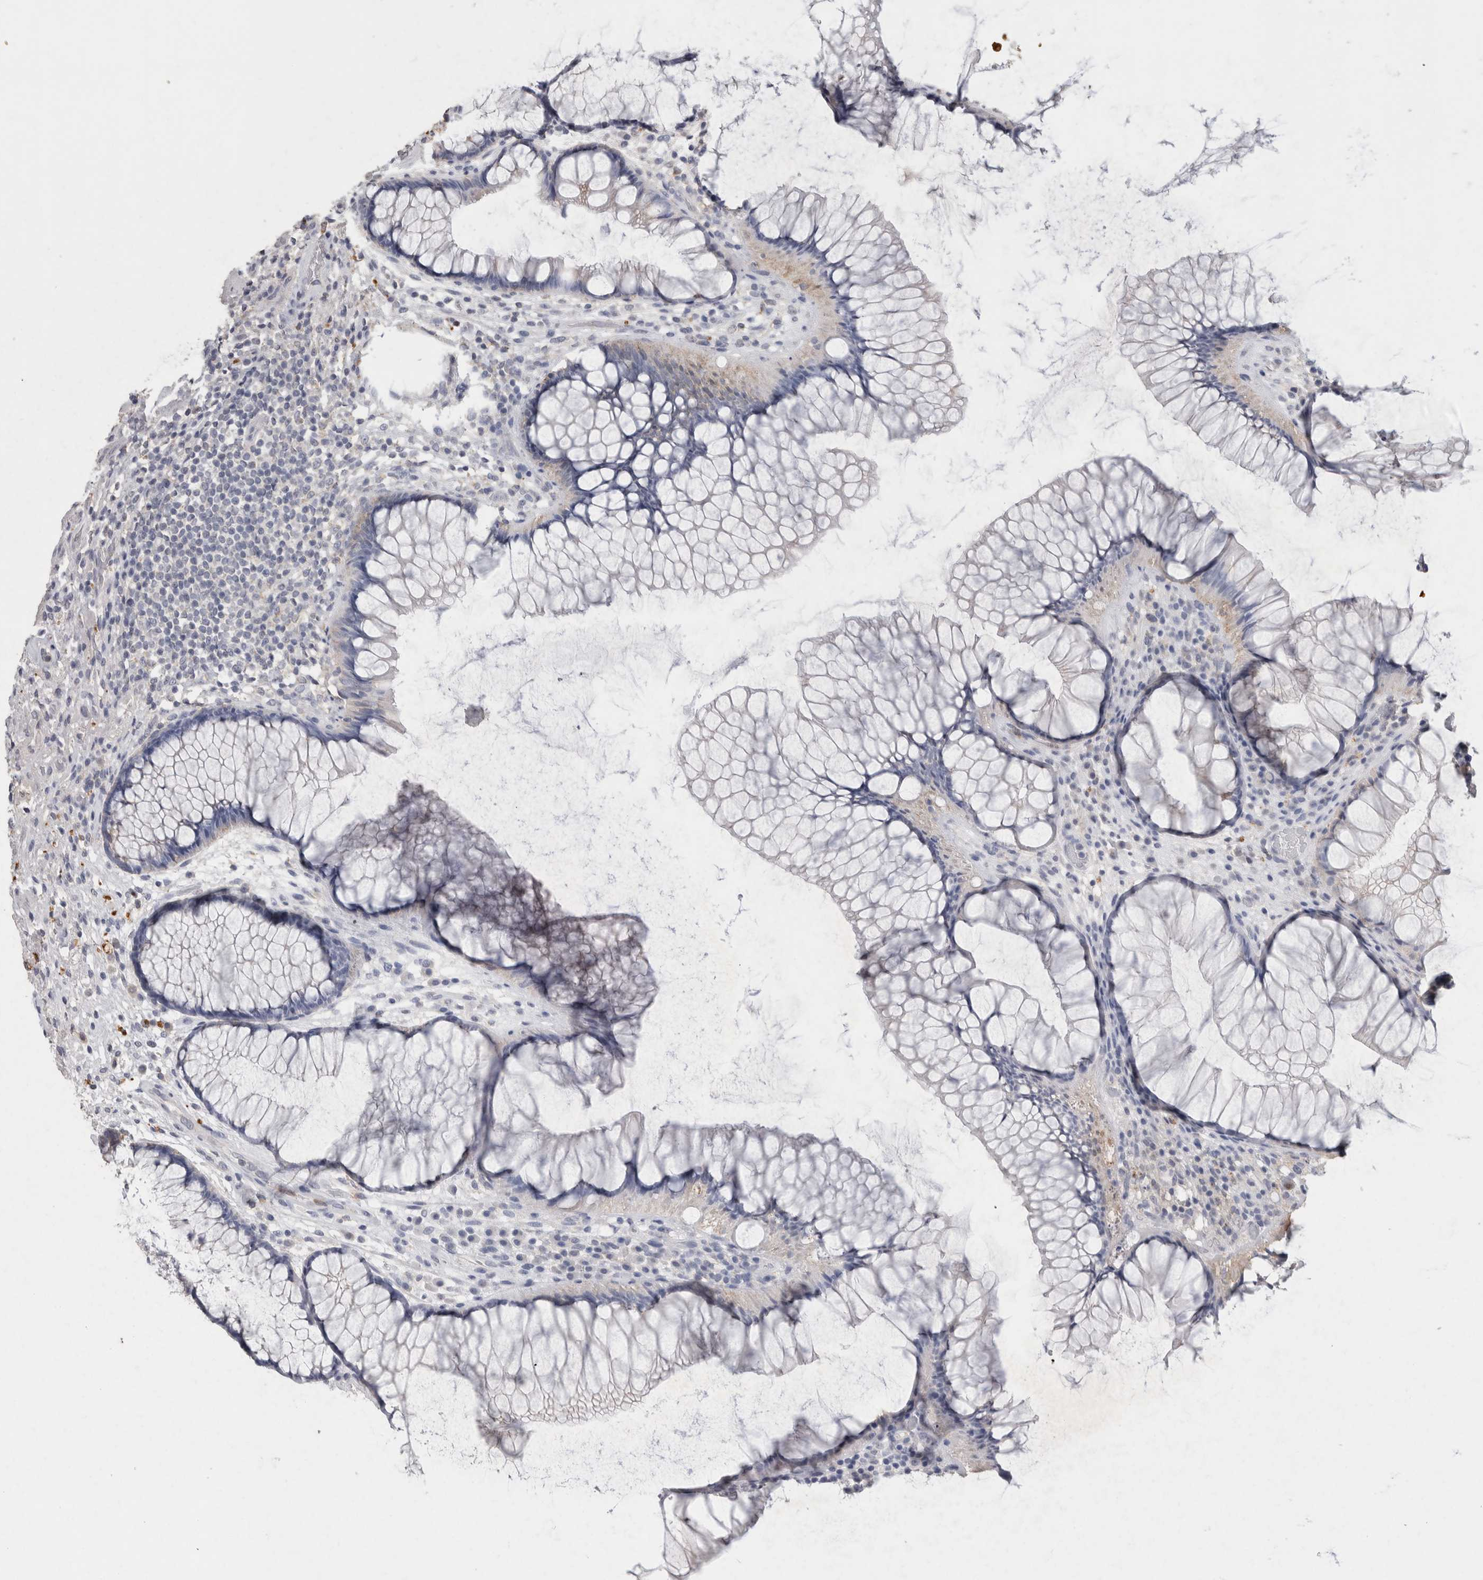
{"staining": {"intensity": "moderate", "quantity": "<25%", "location": "cytoplasmic/membranous"}, "tissue": "rectum", "cell_type": "Glandular cells", "image_type": "normal", "snomed": [{"axis": "morphology", "description": "Normal tissue, NOS"}, {"axis": "topography", "description": "Rectum"}], "caption": "Immunohistochemistry (IHC) micrograph of unremarkable human rectum stained for a protein (brown), which shows low levels of moderate cytoplasmic/membranous staining in about <25% of glandular cells.", "gene": "CNTFR", "patient": {"sex": "male", "age": 51}}